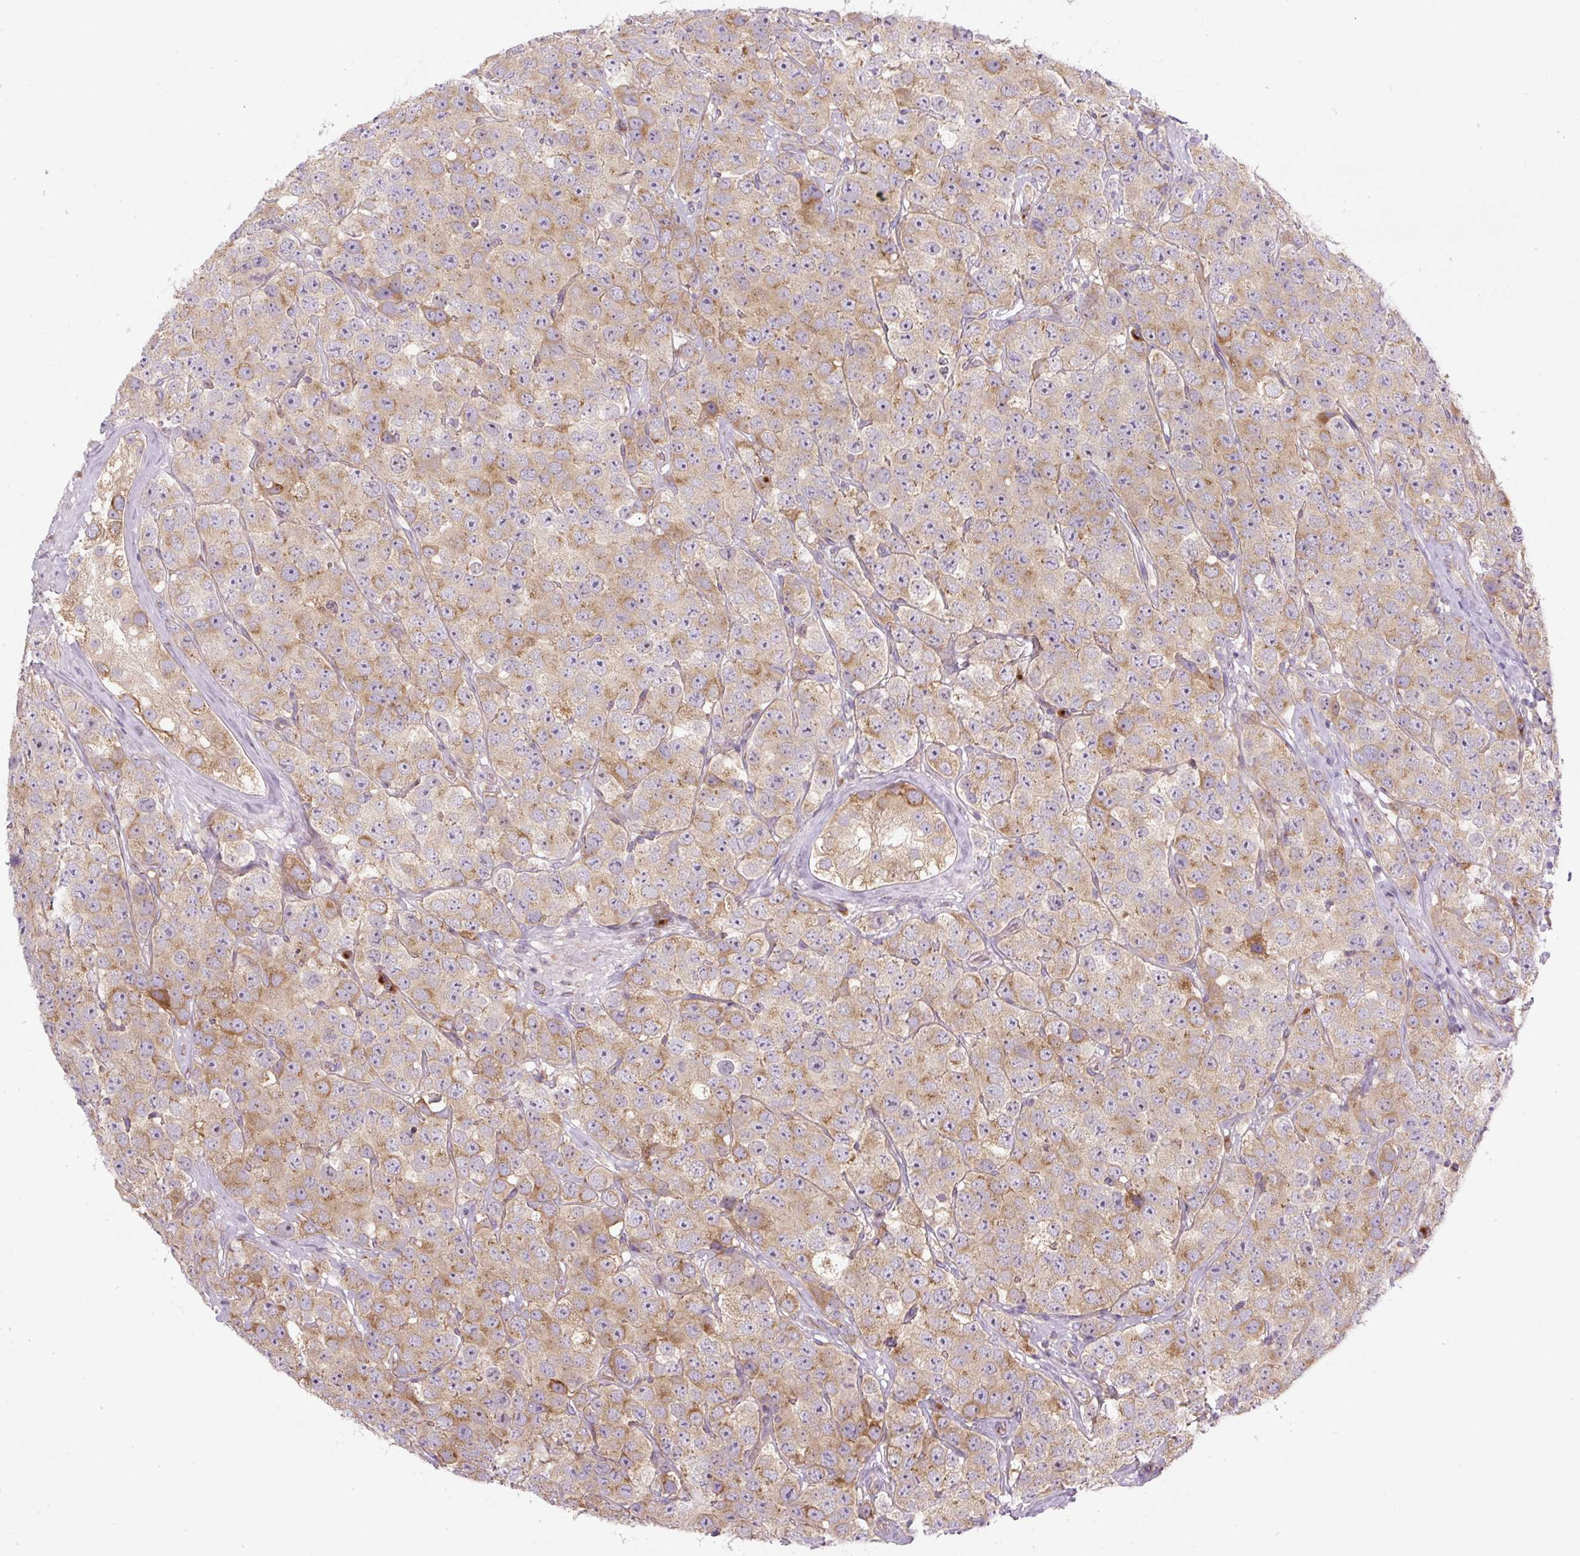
{"staining": {"intensity": "moderate", "quantity": ">75%", "location": "cytoplasmic/membranous"}, "tissue": "testis cancer", "cell_type": "Tumor cells", "image_type": "cancer", "snomed": [{"axis": "morphology", "description": "Seminoma, NOS"}, {"axis": "topography", "description": "Testis"}], "caption": "Protein staining of seminoma (testis) tissue displays moderate cytoplasmic/membranous staining in about >75% of tumor cells. (Brightfield microscopy of DAB IHC at high magnification).", "gene": "MLX", "patient": {"sex": "male", "age": 28}}